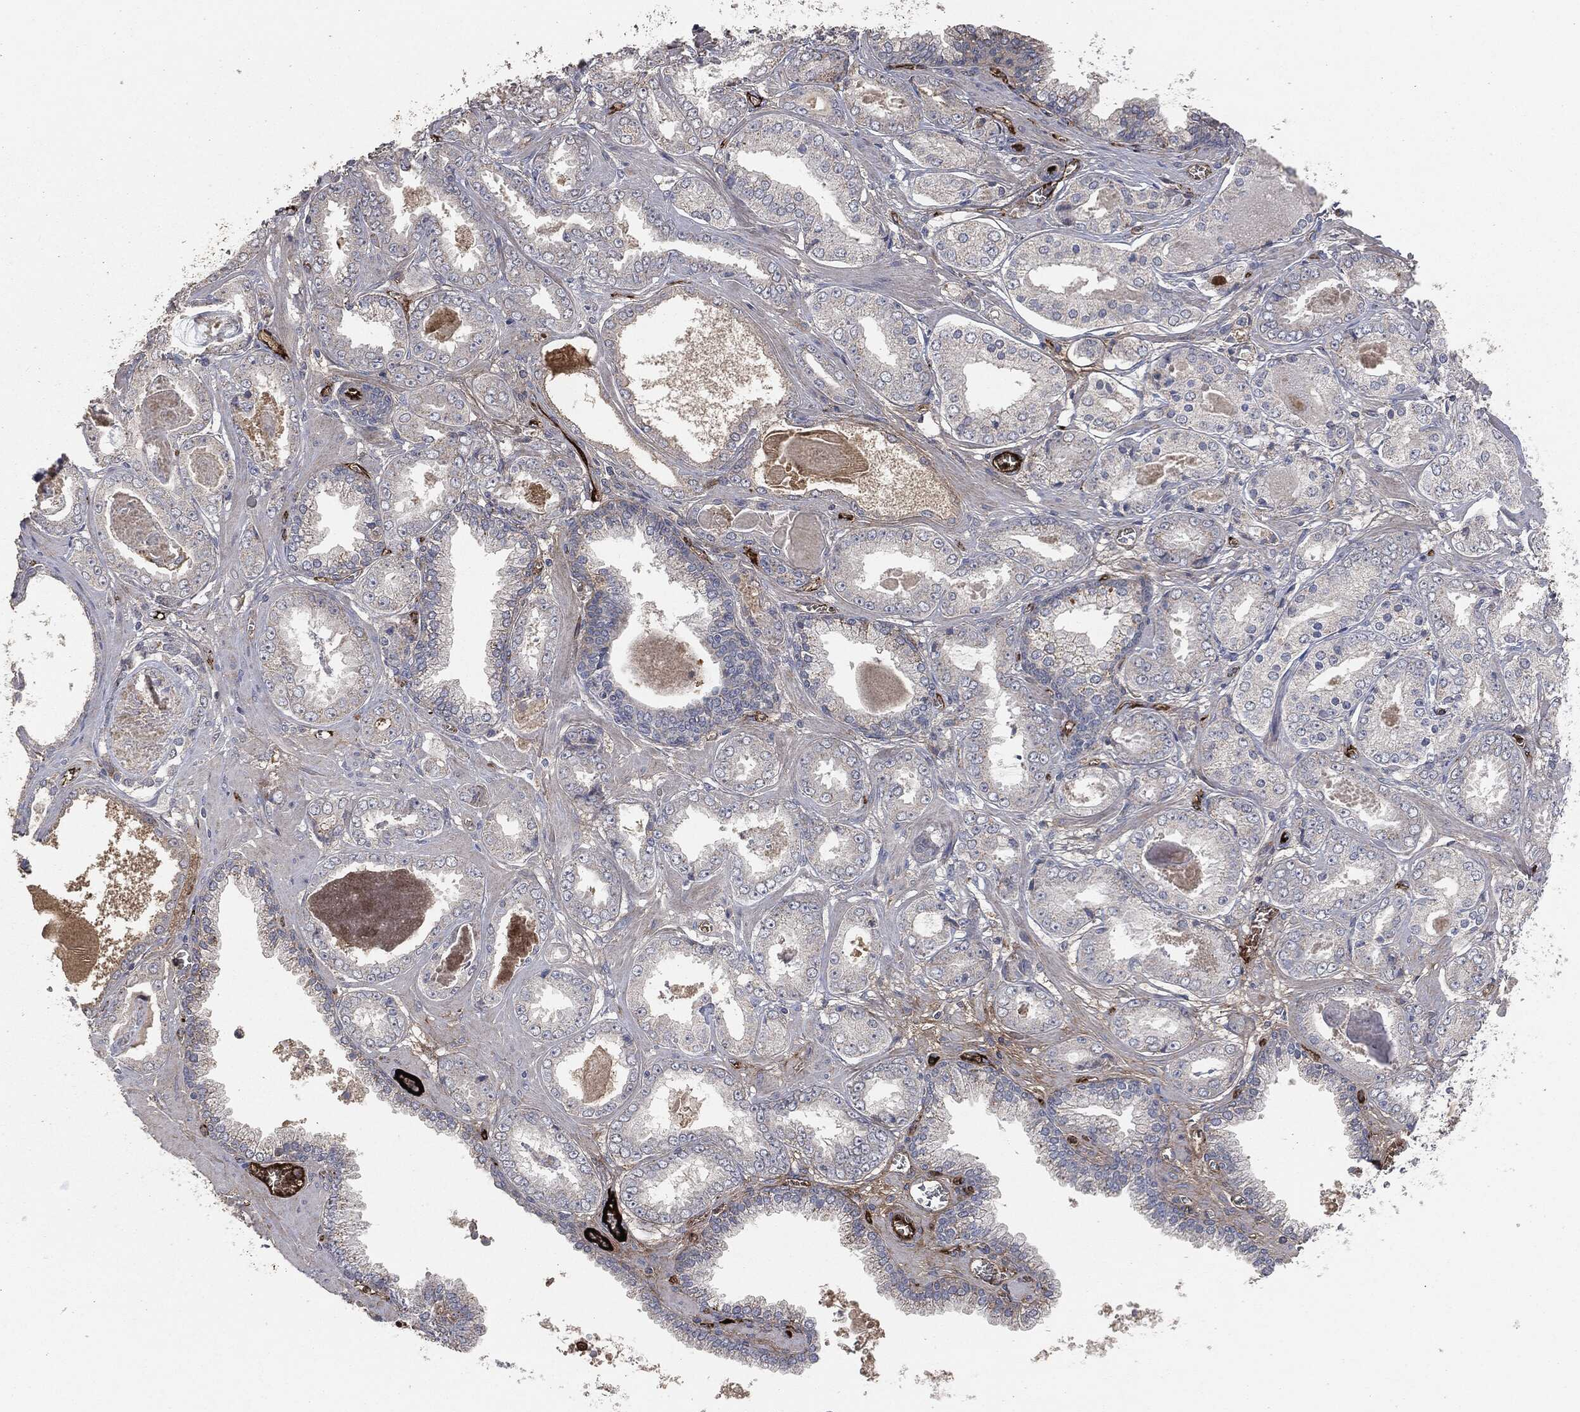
{"staining": {"intensity": "negative", "quantity": "none", "location": "none"}, "tissue": "prostate cancer", "cell_type": "Tumor cells", "image_type": "cancer", "snomed": [{"axis": "morphology", "description": "Adenocarcinoma, NOS"}, {"axis": "topography", "description": "Prostate"}], "caption": "Human prostate cancer (adenocarcinoma) stained for a protein using IHC demonstrates no positivity in tumor cells.", "gene": "APOB", "patient": {"sex": "male", "age": 56}}